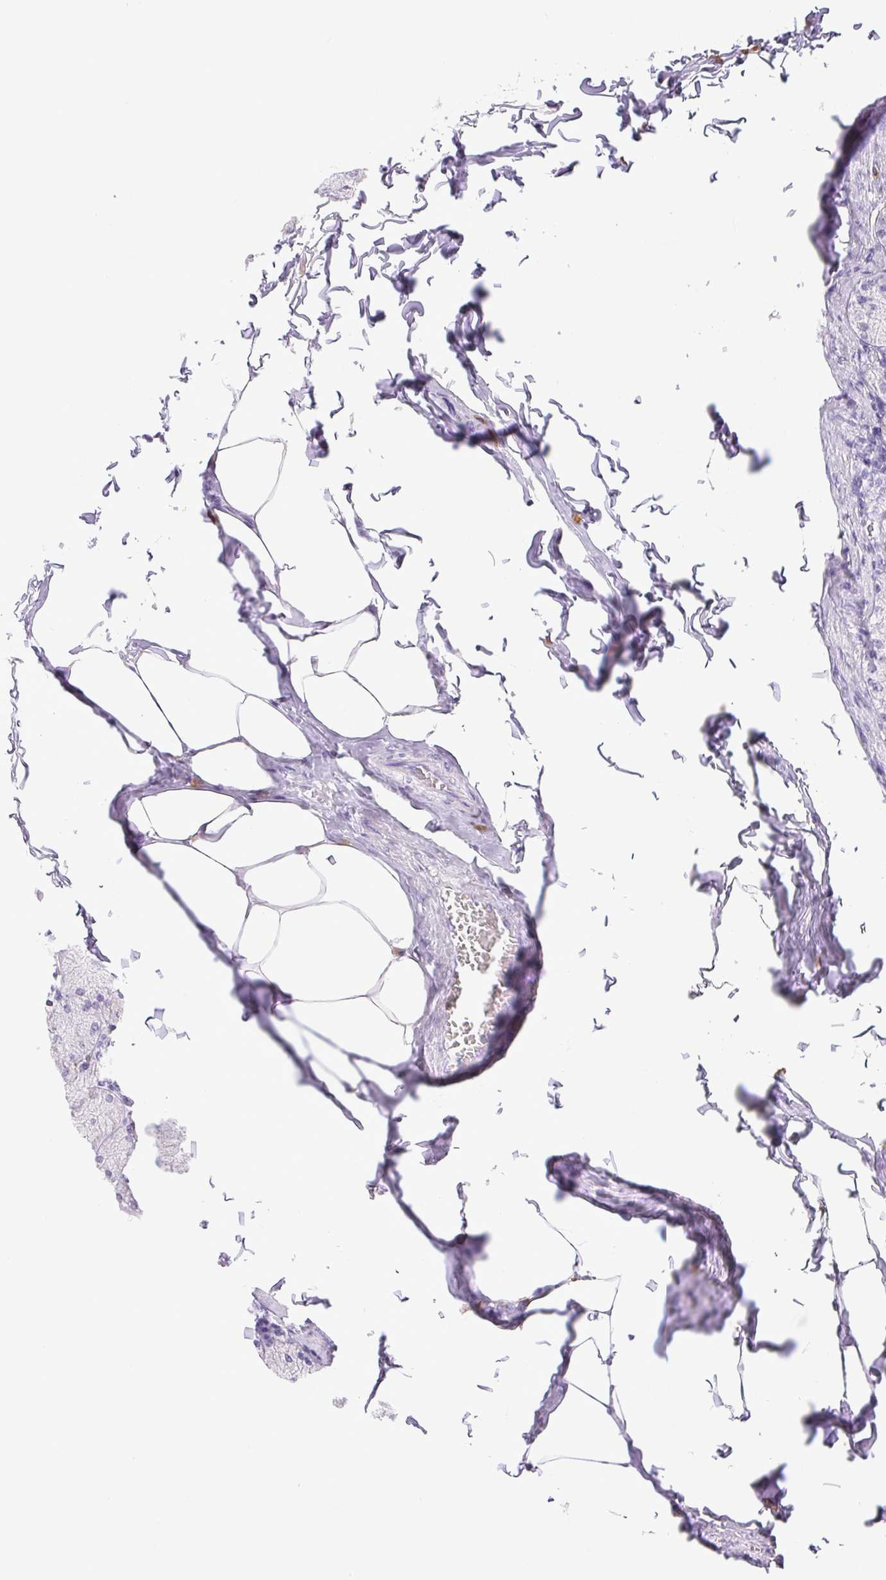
{"staining": {"intensity": "negative", "quantity": "none", "location": "none"}, "tissue": "stomach", "cell_type": "Glandular cells", "image_type": "normal", "snomed": [{"axis": "morphology", "description": "Normal tissue, NOS"}, {"axis": "topography", "description": "Stomach, upper"}], "caption": "An IHC image of normal stomach is shown. There is no staining in glandular cells of stomach.", "gene": "PAPPA2", "patient": {"sex": "female", "age": 56}}